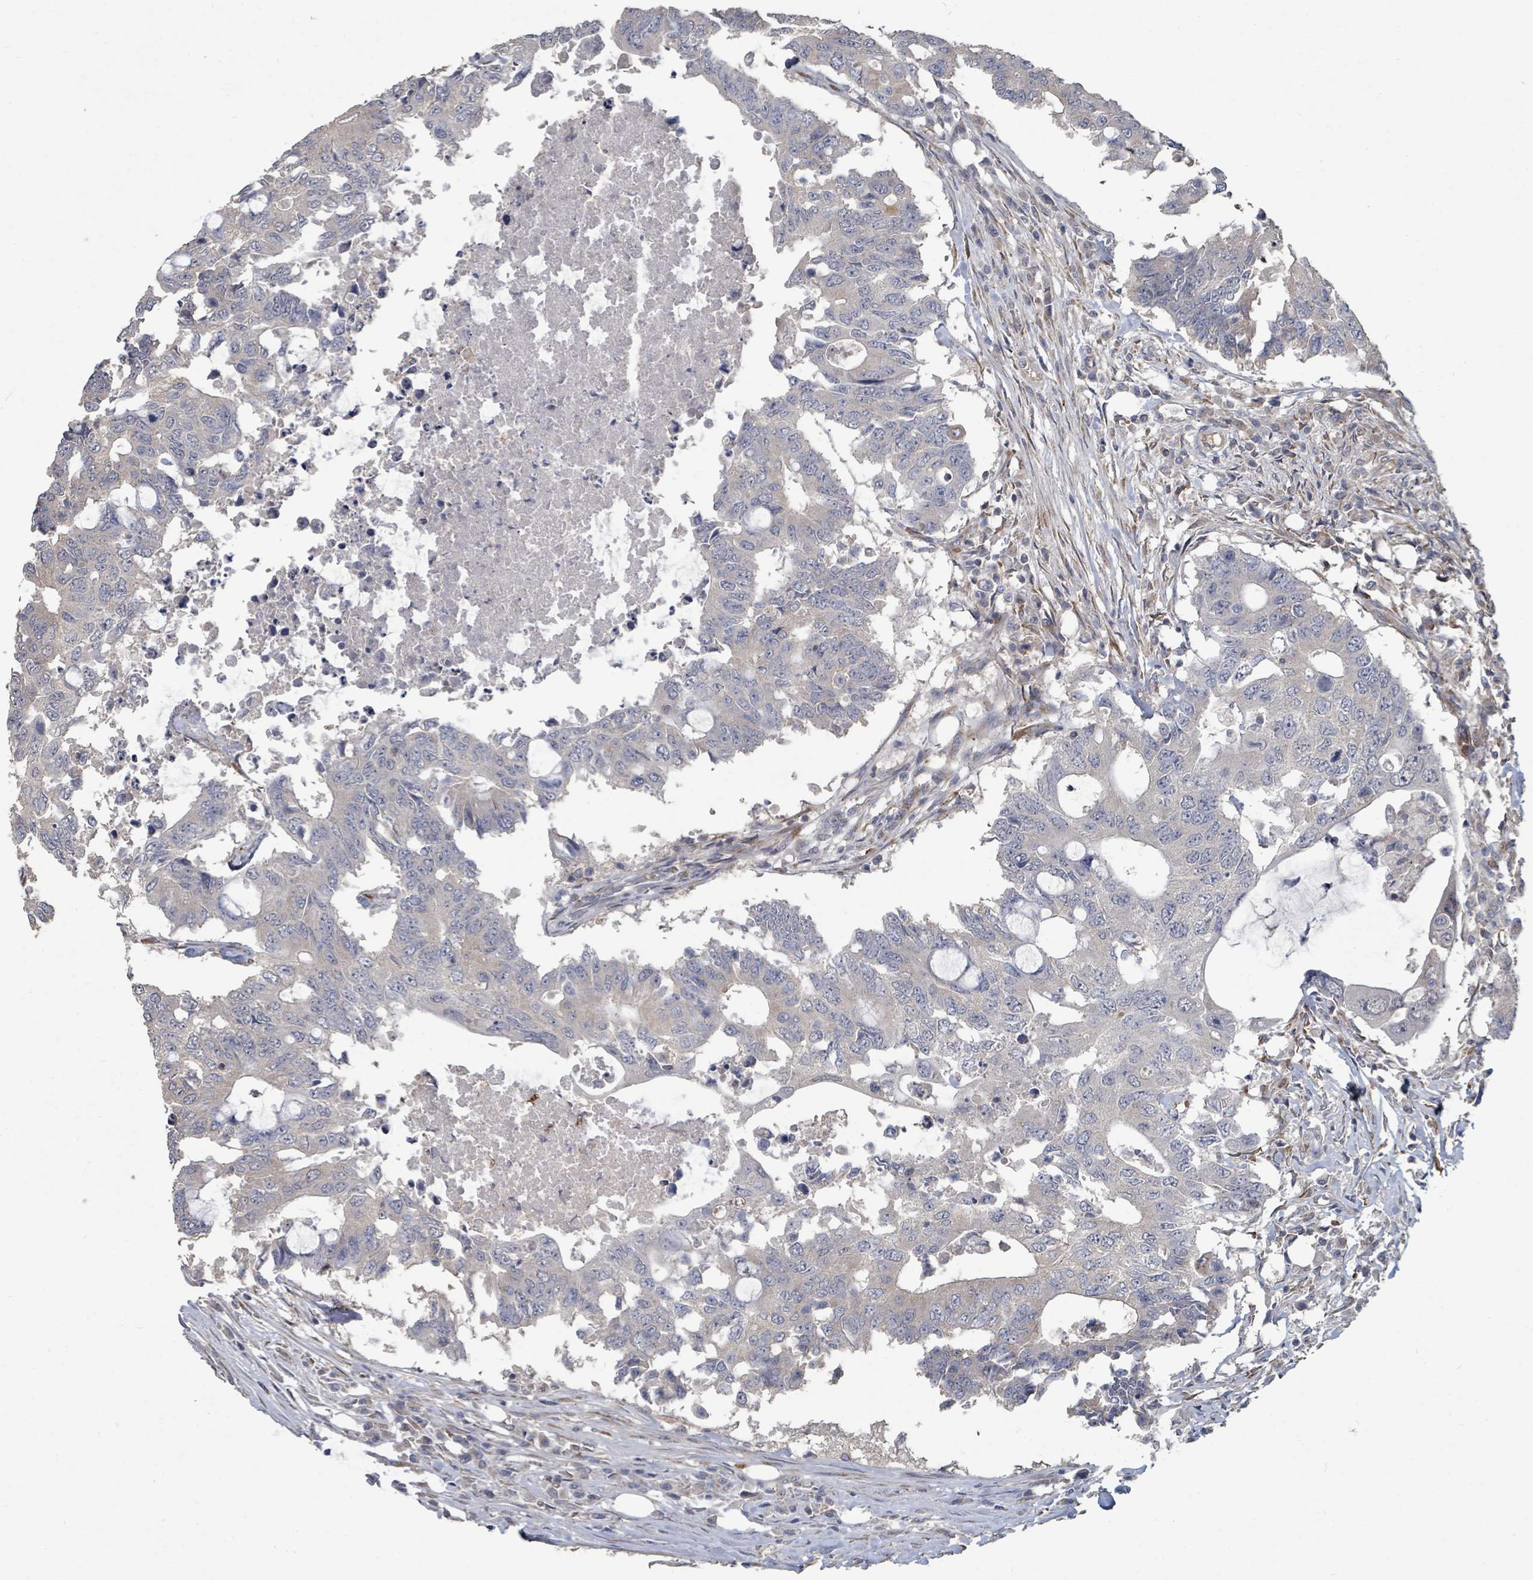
{"staining": {"intensity": "negative", "quantity": "none", "location": "none"}, "tissue": "colorectal cancer", "cell_type": "Tumor cells", "image_type": "cancer", "snomed": [{"axis": "morphology", "description": "Adenocarcinoma, NOS"}, {"axis": "topography", "description": "Colon"}], "caption": "Immunohistochemistry histopathology image of human colorectal cancer (adenocarcinoma) stained for a protein (brown), which displays no expression in tumor cells.", "gene": "SLC9A7", "patient": {"sex": "male", "age": 71}}